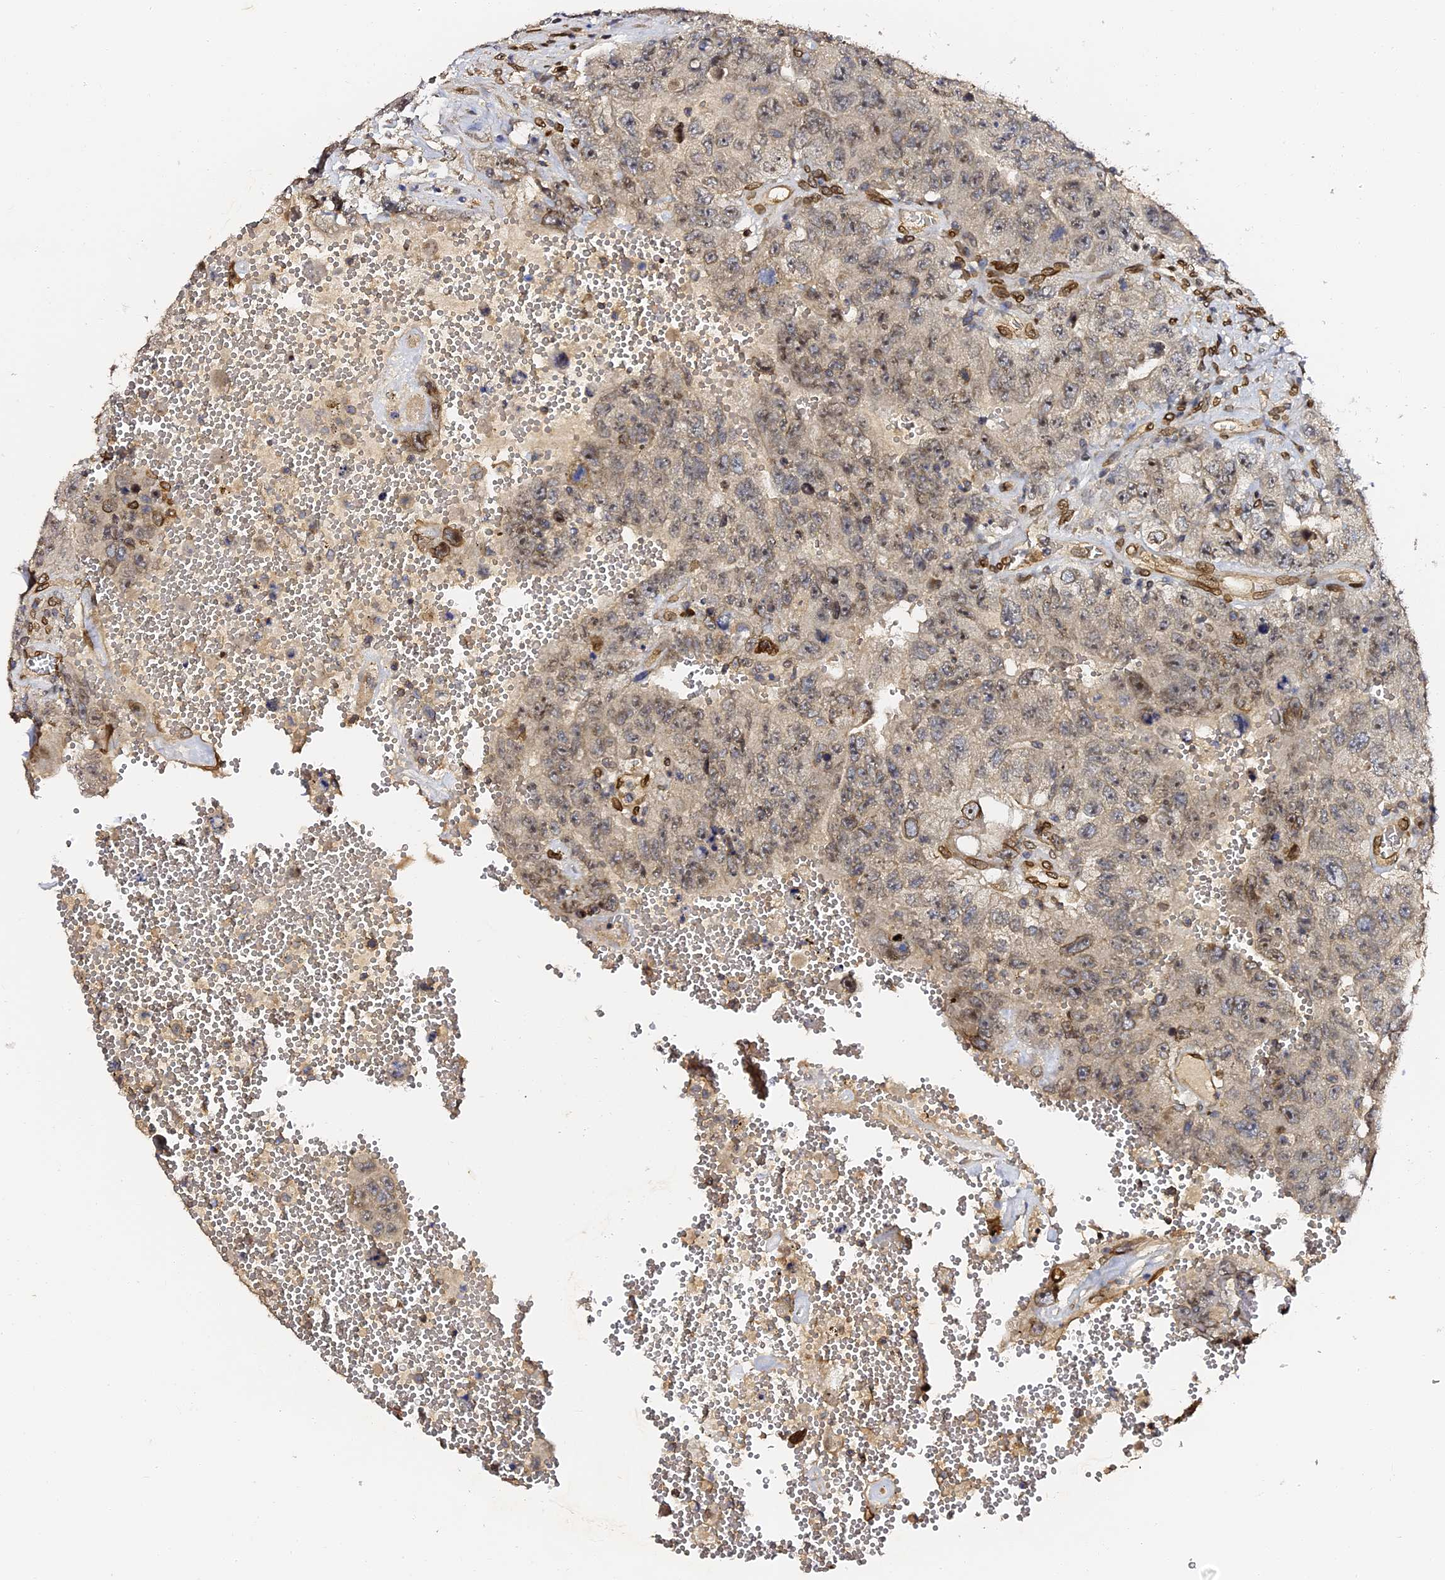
{"staining": {"intensity": "moderate", "quantity": "<25%", "location": "cytoplasmic/membranous,nuclear"}, "tissue": "testis cancer", "cell_type": "Tumor cells", "image_type": "cancer", "snomed": [{"axis": "morphology", "description": "Carcinoma, Embryonal, NOS"}, {"axis": "topography", "description": "Testis"}], "caption": "Protein expression analysis of testis cancer shows moderate cytoplasmic/membranous and nuclear expression in about <25% of tumor cells. (Brightfield microscopy of DAB IHC at high magnification).", "gene": "ANAPC5", "patient": {"sex": "male", "age": 26}}